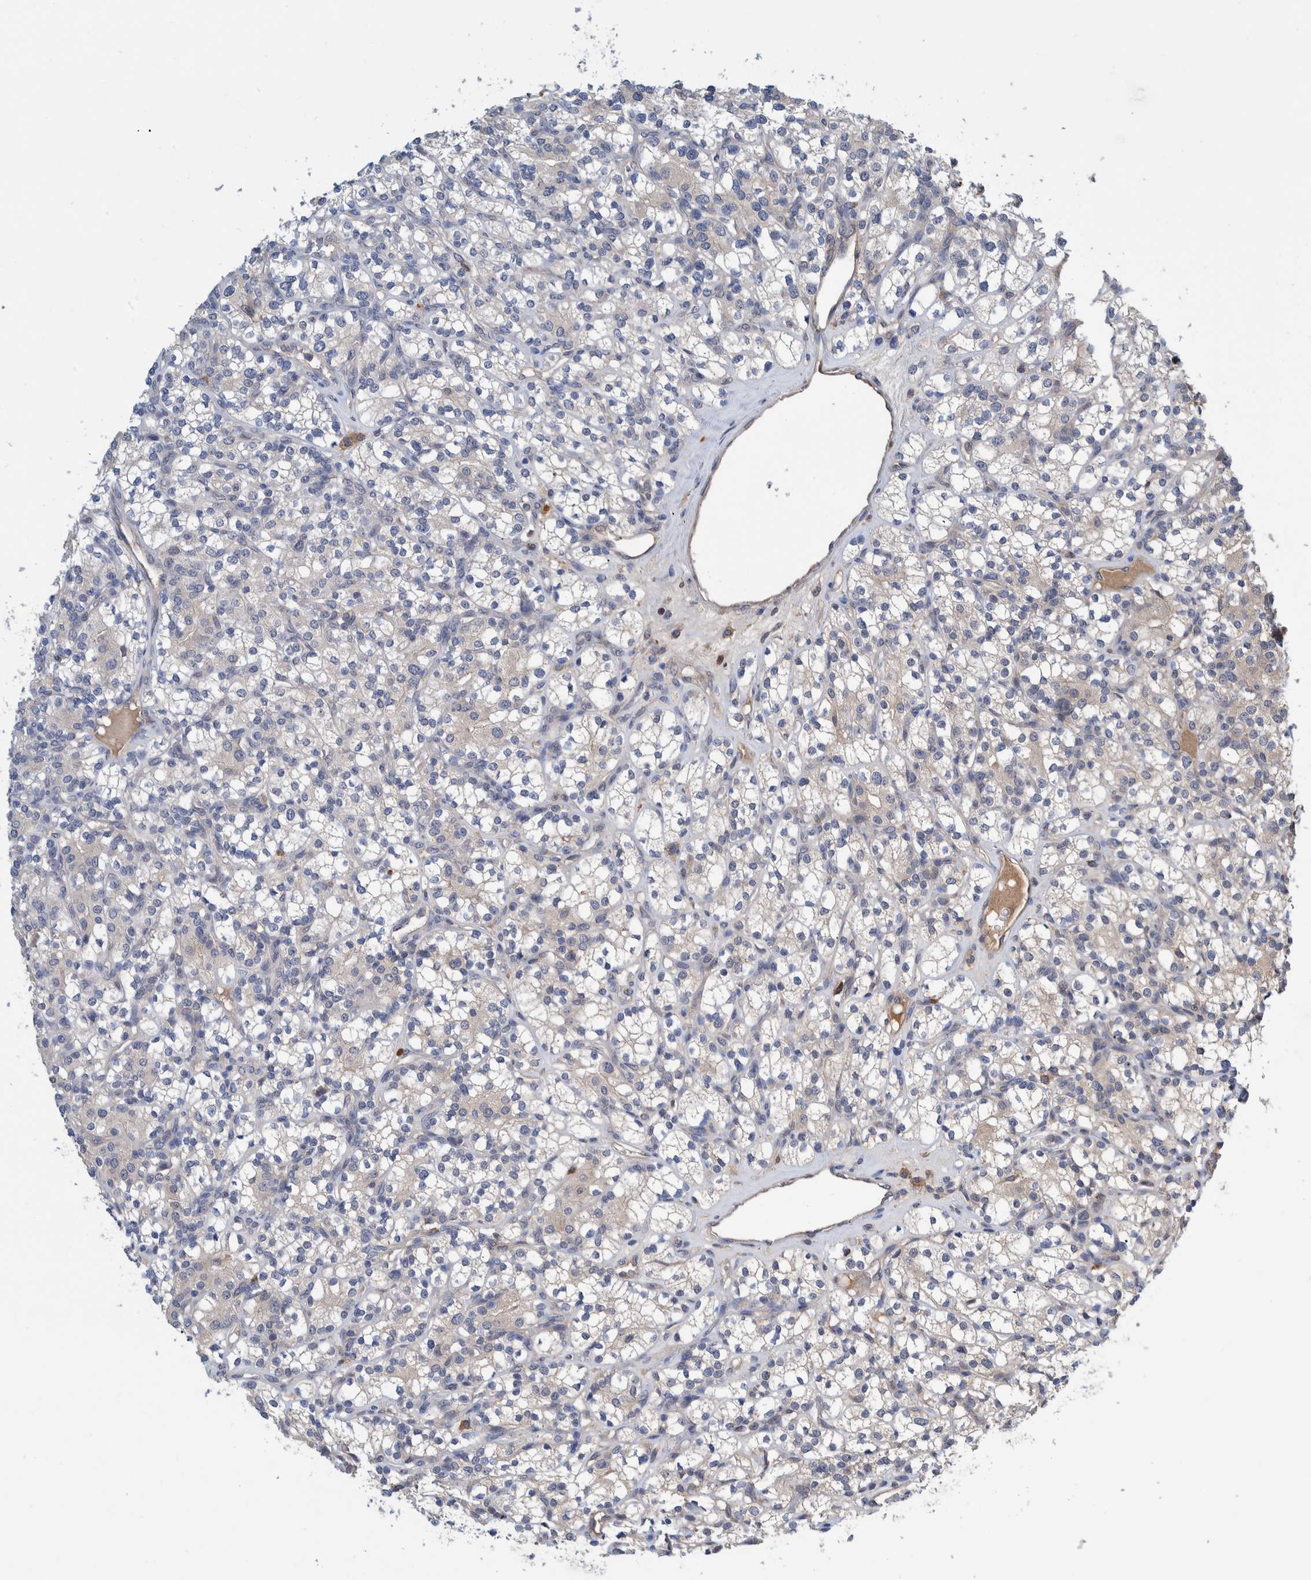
{"staining": {"intensity": "negative", "quantity": "none", "location": "none"}, "tissue": "renal cancer", "cell_type": "Tumor cells", "image_type": "cancer", "snomed": [{"axis": "morphology", "description": "Adenocarcinoma, NOS"}, {"axis": "topography", "description": "Kidney"}], "caption": "An immunohistochemistry image of renal cancer (adenocarcinoma) is shown. There is no staining in tumor cells of renal cancer (adenocarcinoma).", "gene": "PLPBP", "patient": {"sex": "male", "age": 77}}